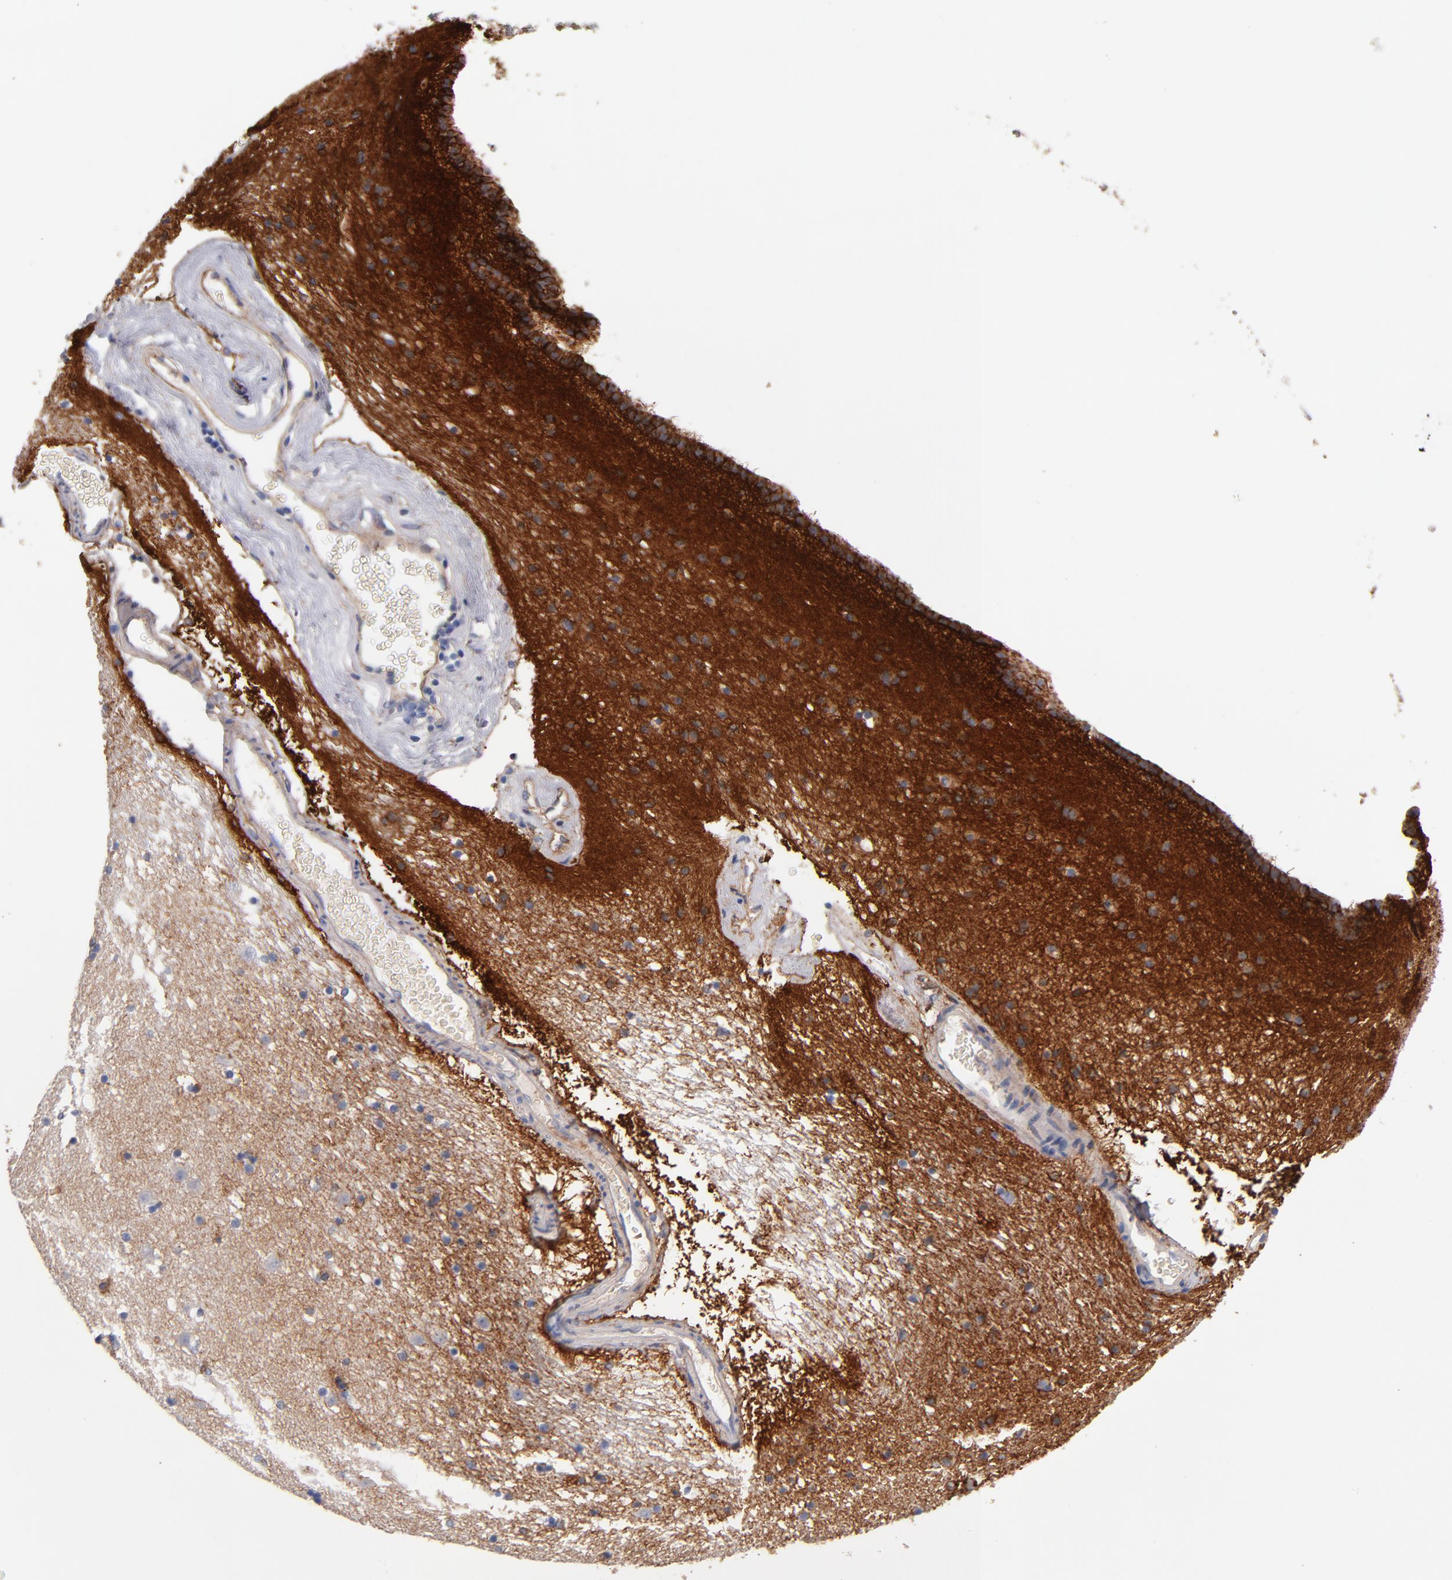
{"staining": {"intensity": "moderate", "quantity": "<25%", "location": "cytoplasmic/membranous"}, "tissue": "caudate", "cell_type": "Glial cells", "image_type": "normal", "snomed": [{"axis": "morphology", "description": "Normal tissue, NOS"}, {"axis": "topography", "description": "Lateral ventricle wall"}], "caption": "Unremarkable caudate exhibits moderate cytoplasmic/membranous expression in about <25% of glial cells, visualized by immunohistochemistry. The protein of interest is shown in brown color, while the nuclei are stained blue.", "gene": "PLSCR4", "patient": {"sex": "male", "age": 45}}